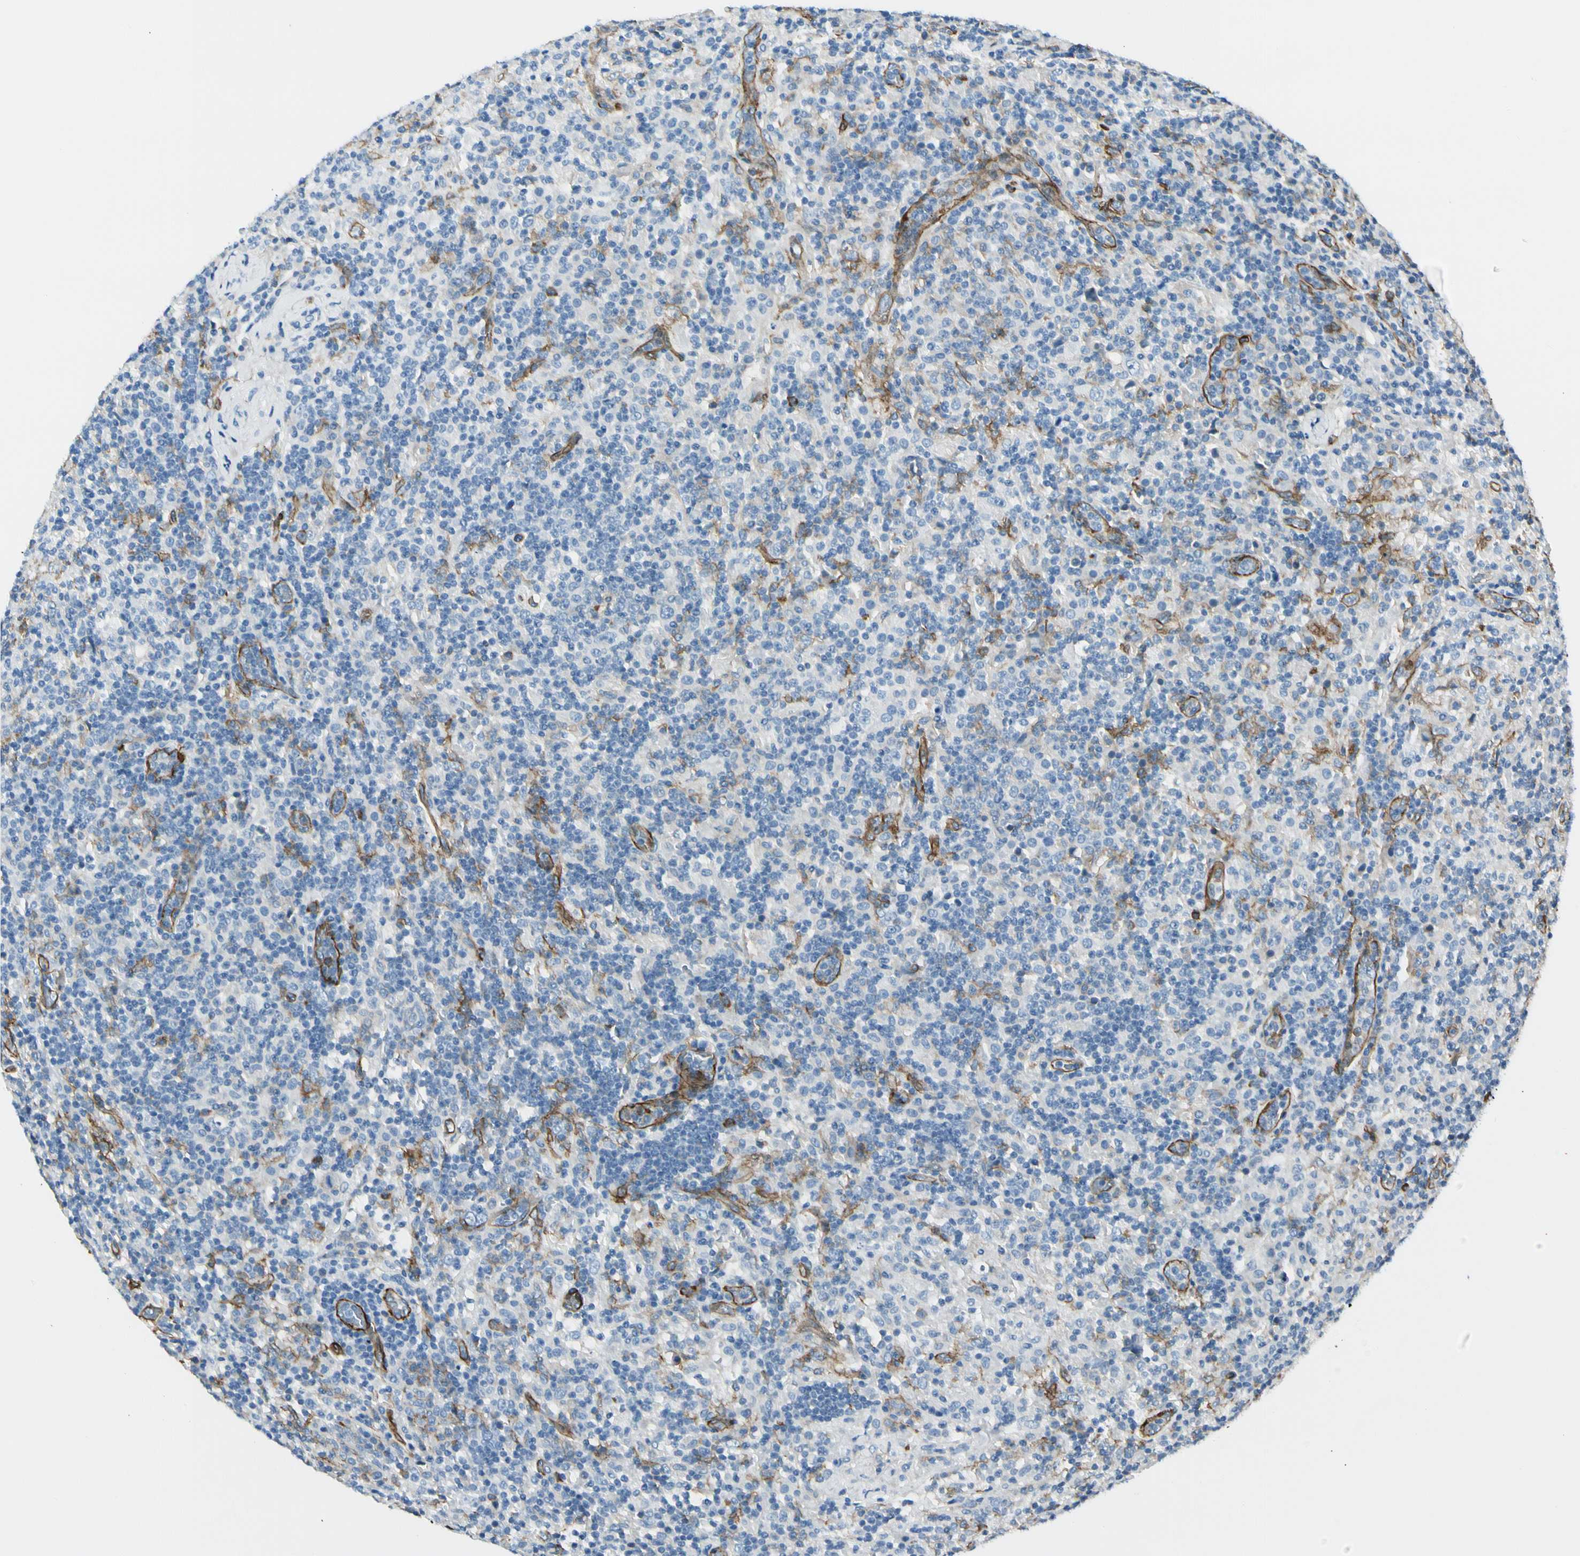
{"staining": {"intensity": "negative", "quantity": "none", "location": "none"}, "tissue": "lymphoma", "cell_type": "Tumor cells", "image_type": "cancer", "snomed": [{"axis": "morphology", "description": "Hodgkin's disease, NOS"}, {"axis": "topography", "description": "Lymph node"}], "caption": "Tumor cells are negative for protein expression in human lymphoma. (Stains: DAB immunohistochemistry with hematoxylin counter stain, Microscopy: brightfield microscopy at high magnification).", "gene": "CD93", "patient": {"sex": "male", "age": 70}}